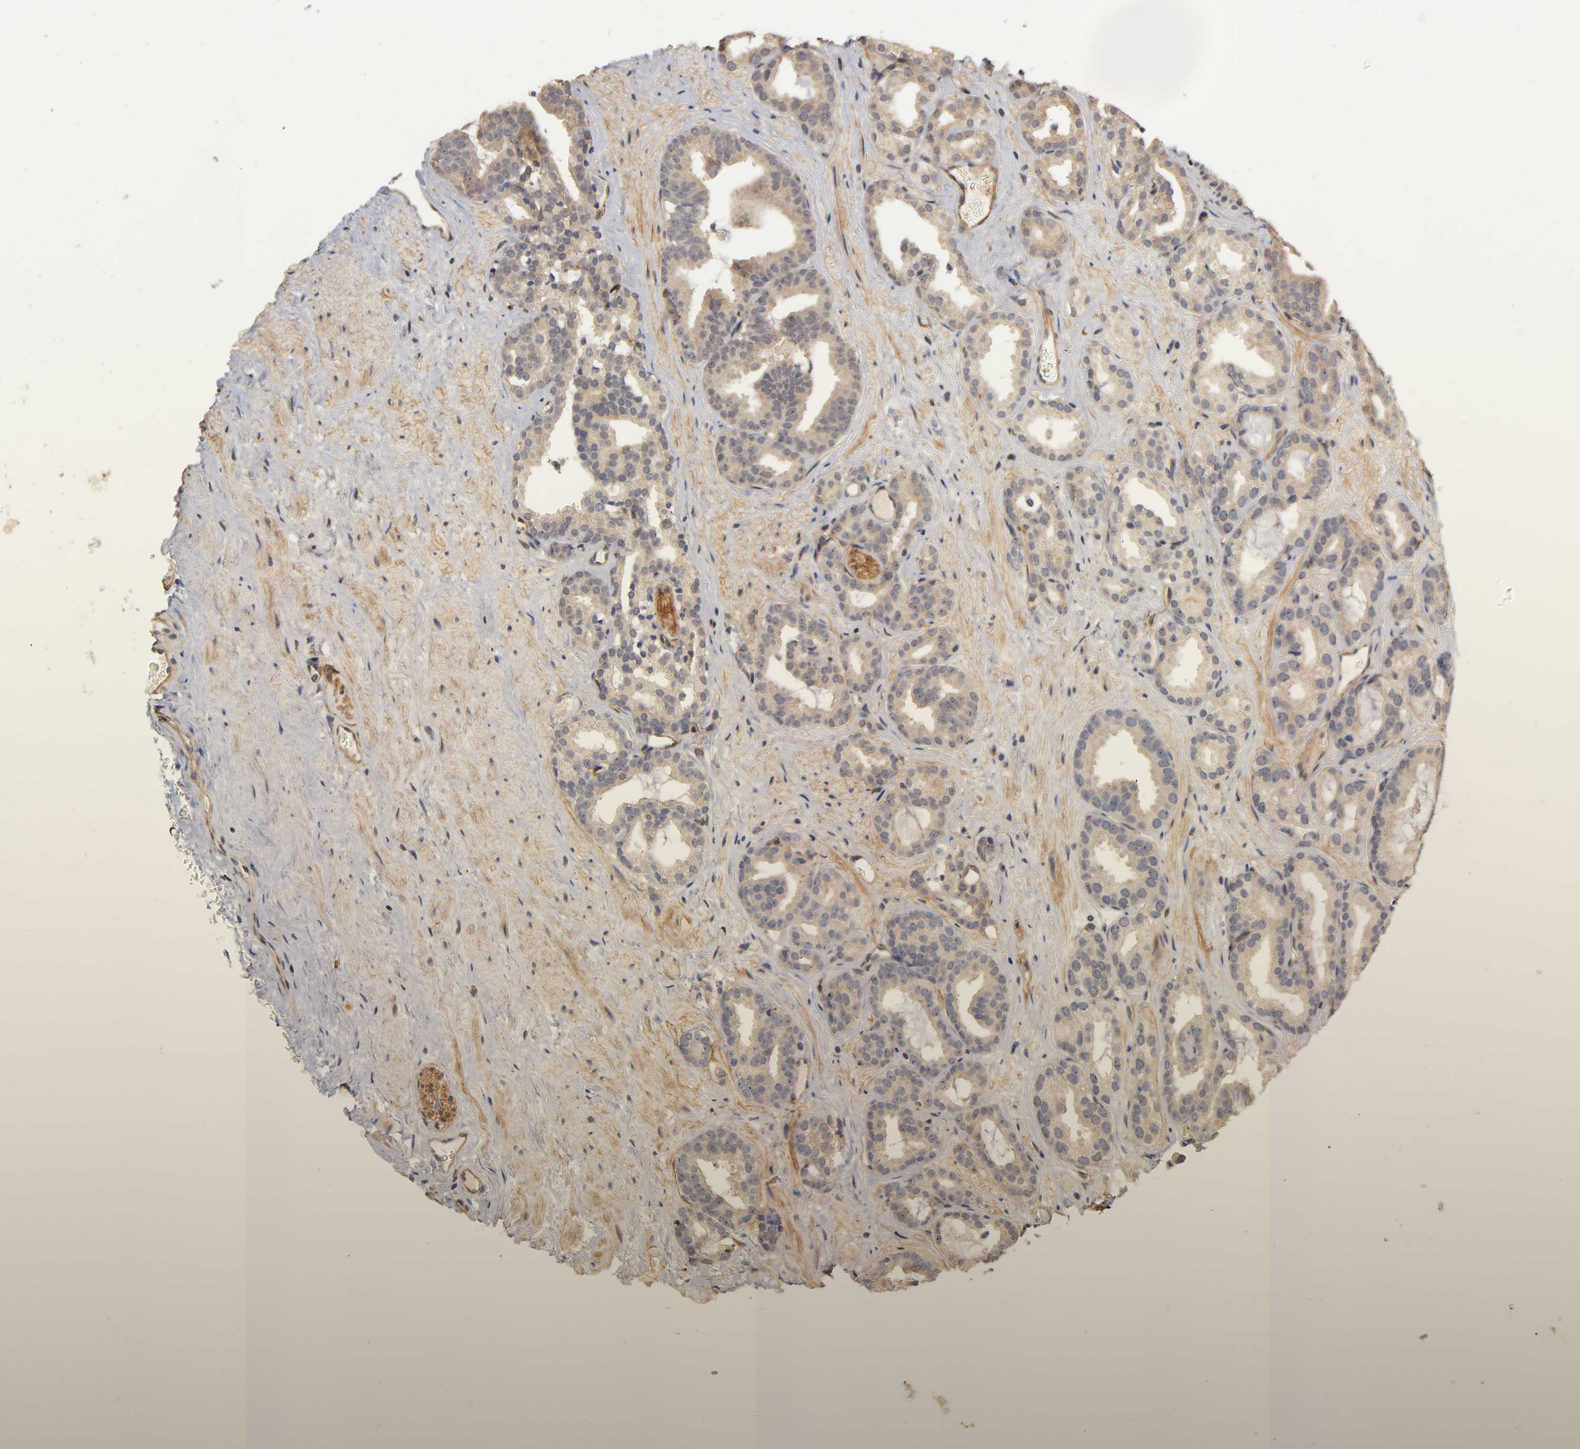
{"staining": {"intensity": "weak", "quantity": "25%-75%", "location": "cytoplasmic/membranous"}, "tissue": "prostate cancer", "cell_type": "Tumor cells", "image_type": "cancer", "snomed": [{"axis": "morphology", "description": "Adenocarcinoma, Low grade"}, {"axis": "topography", "description": "Prostate"}], "caption": "Protein positivity by IHC shows weak cytoplasmic/membranous positivity in about 25%-75% of tumor cells in prostate cancer.", "gene": "LAMB1", "patient": {"sex": "male", "age": 63}}